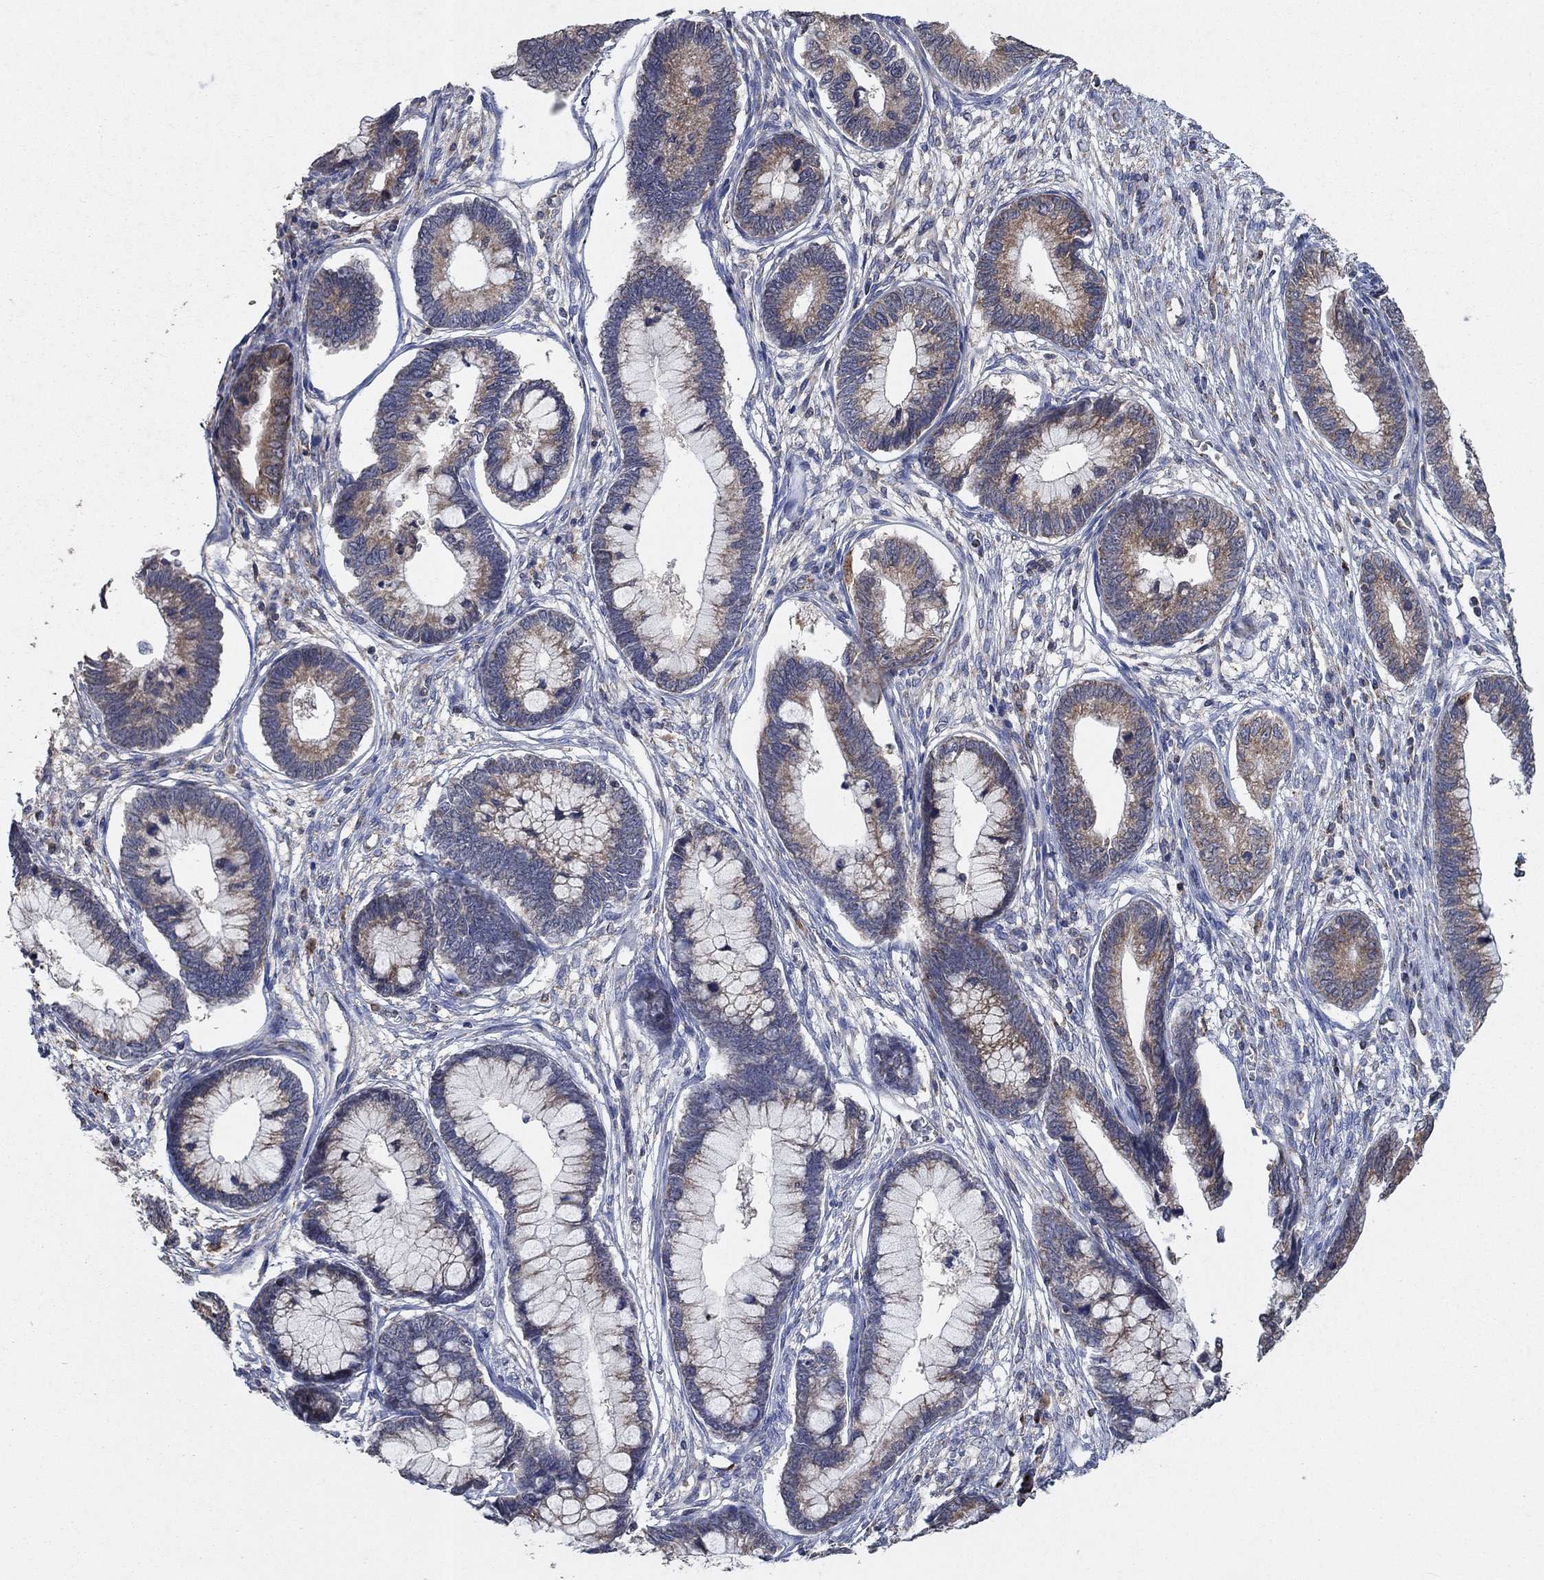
{"staining": {"intensity": "moderate", "quantity": "25%-75%", "location": "cytoplasmic/membranous"}, "tissue": "cervical cancer", "cell_type": "Tumor cells", "image_type": "cancer", "snomed": [{"axis": "morphology", "description": "Adenocarcinoma, NOS"}, {"axis": "topography", "description": "Cervix"}], "caption": "Immunohistochemistry (IHC) (DAB (3,3'-diaminobenzidine)) staining of cervical cancer (adenocarcinoma) exhibits moderate cytoplasmic/membranous protein positivity in about 25%-75% of tumor cells.", "gene": "NCEH1", "patient": {"sex": "female", "age": 44}}